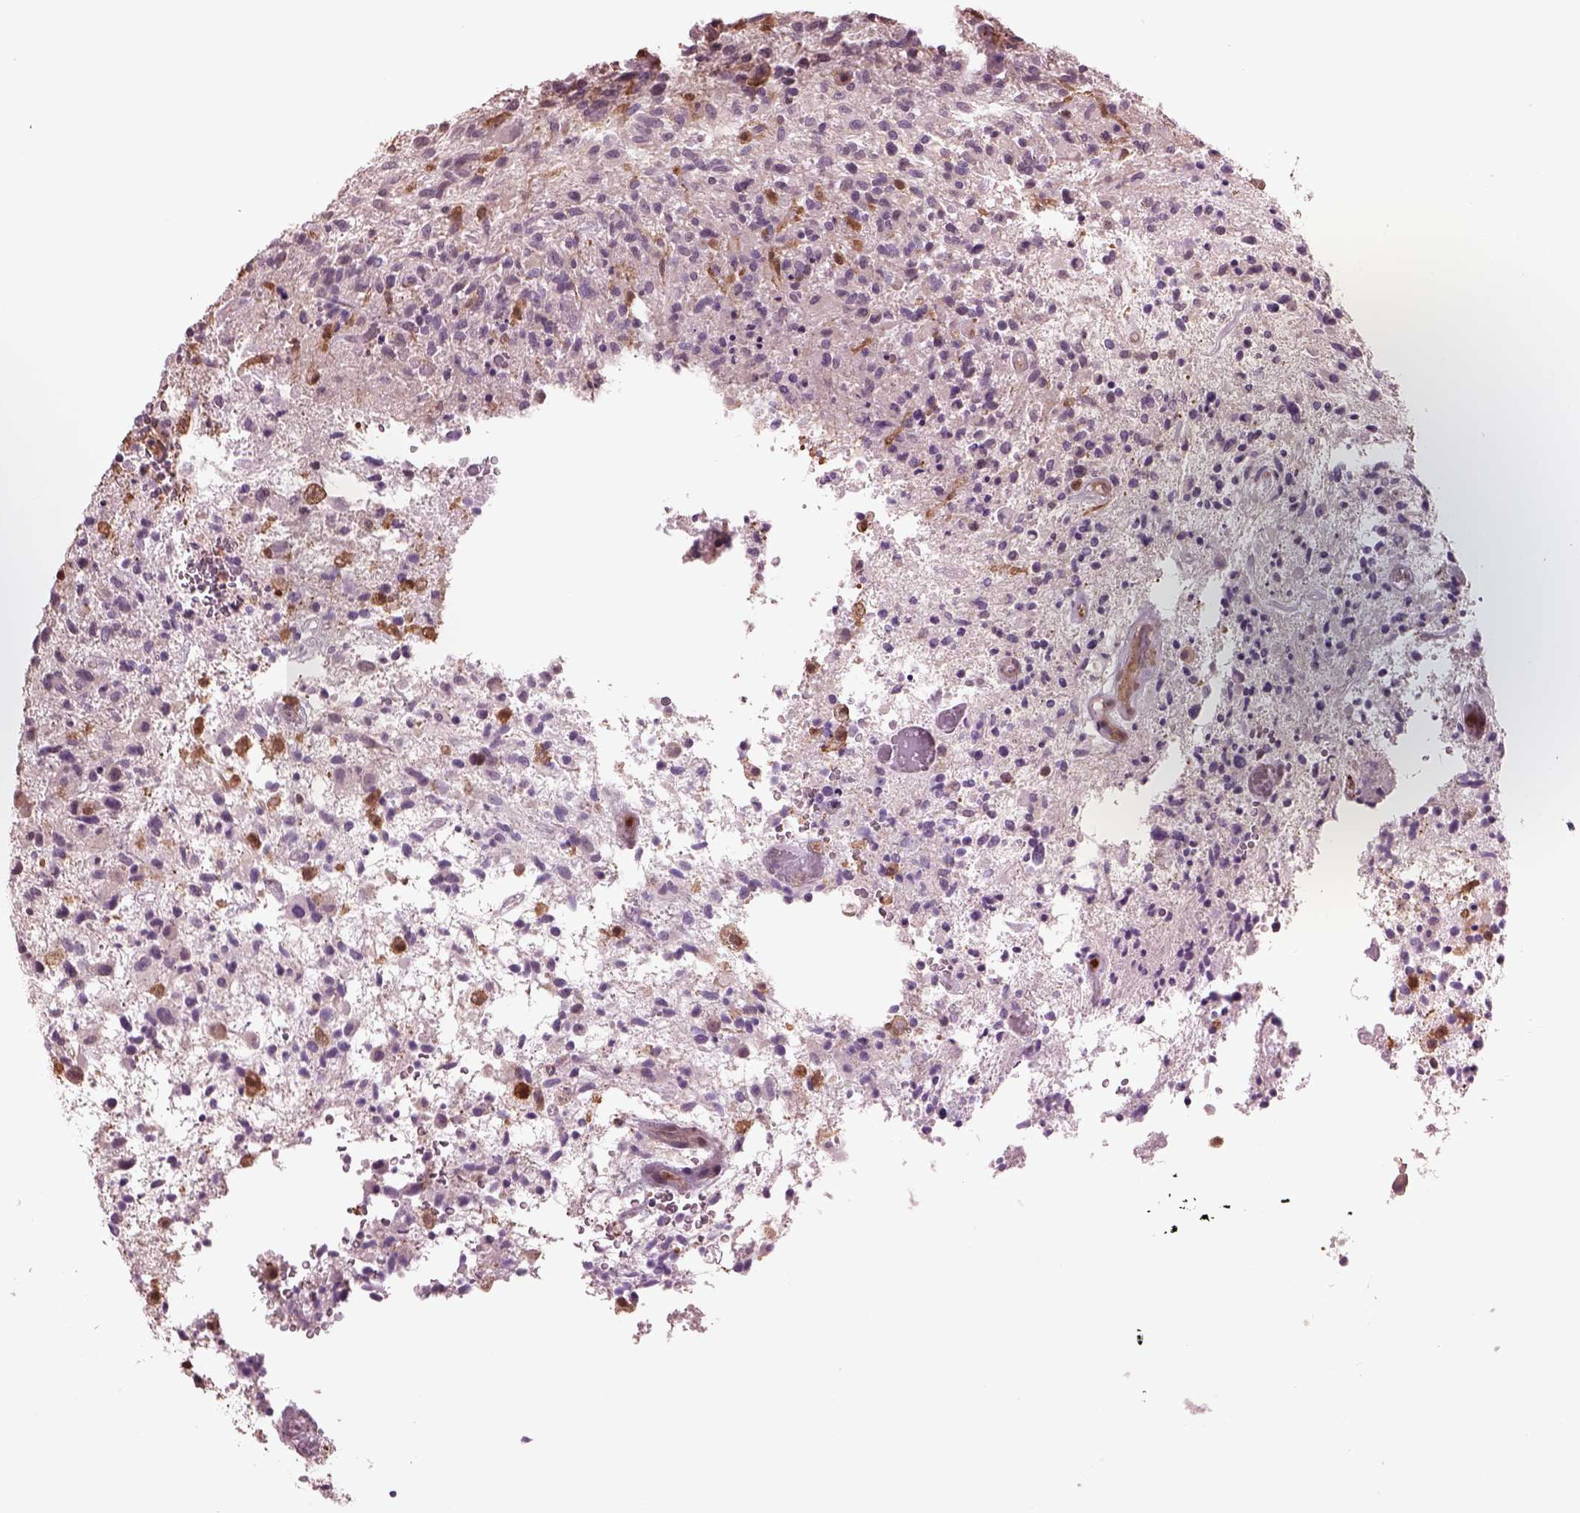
{"staining": {"intensity": "weak", "quantity": "<25%", "location": "cytoplasmic/membranous"}, "tissue": "glioma", "cell_type": "Tumor cells", "image_type": "cancer", "snomed": [{"axis": "morphology", "description": "Glioma, malignant, High grade"}, {"axis": "topography", "description": "Brain"}], "caption": "Human malignant glioma (high-grade) stained for a protein using immunohistochemistry demonstrates no expression in tumor cells.", "gene": "IL31RA", "patient": {"sex": "male", "age": 47}}